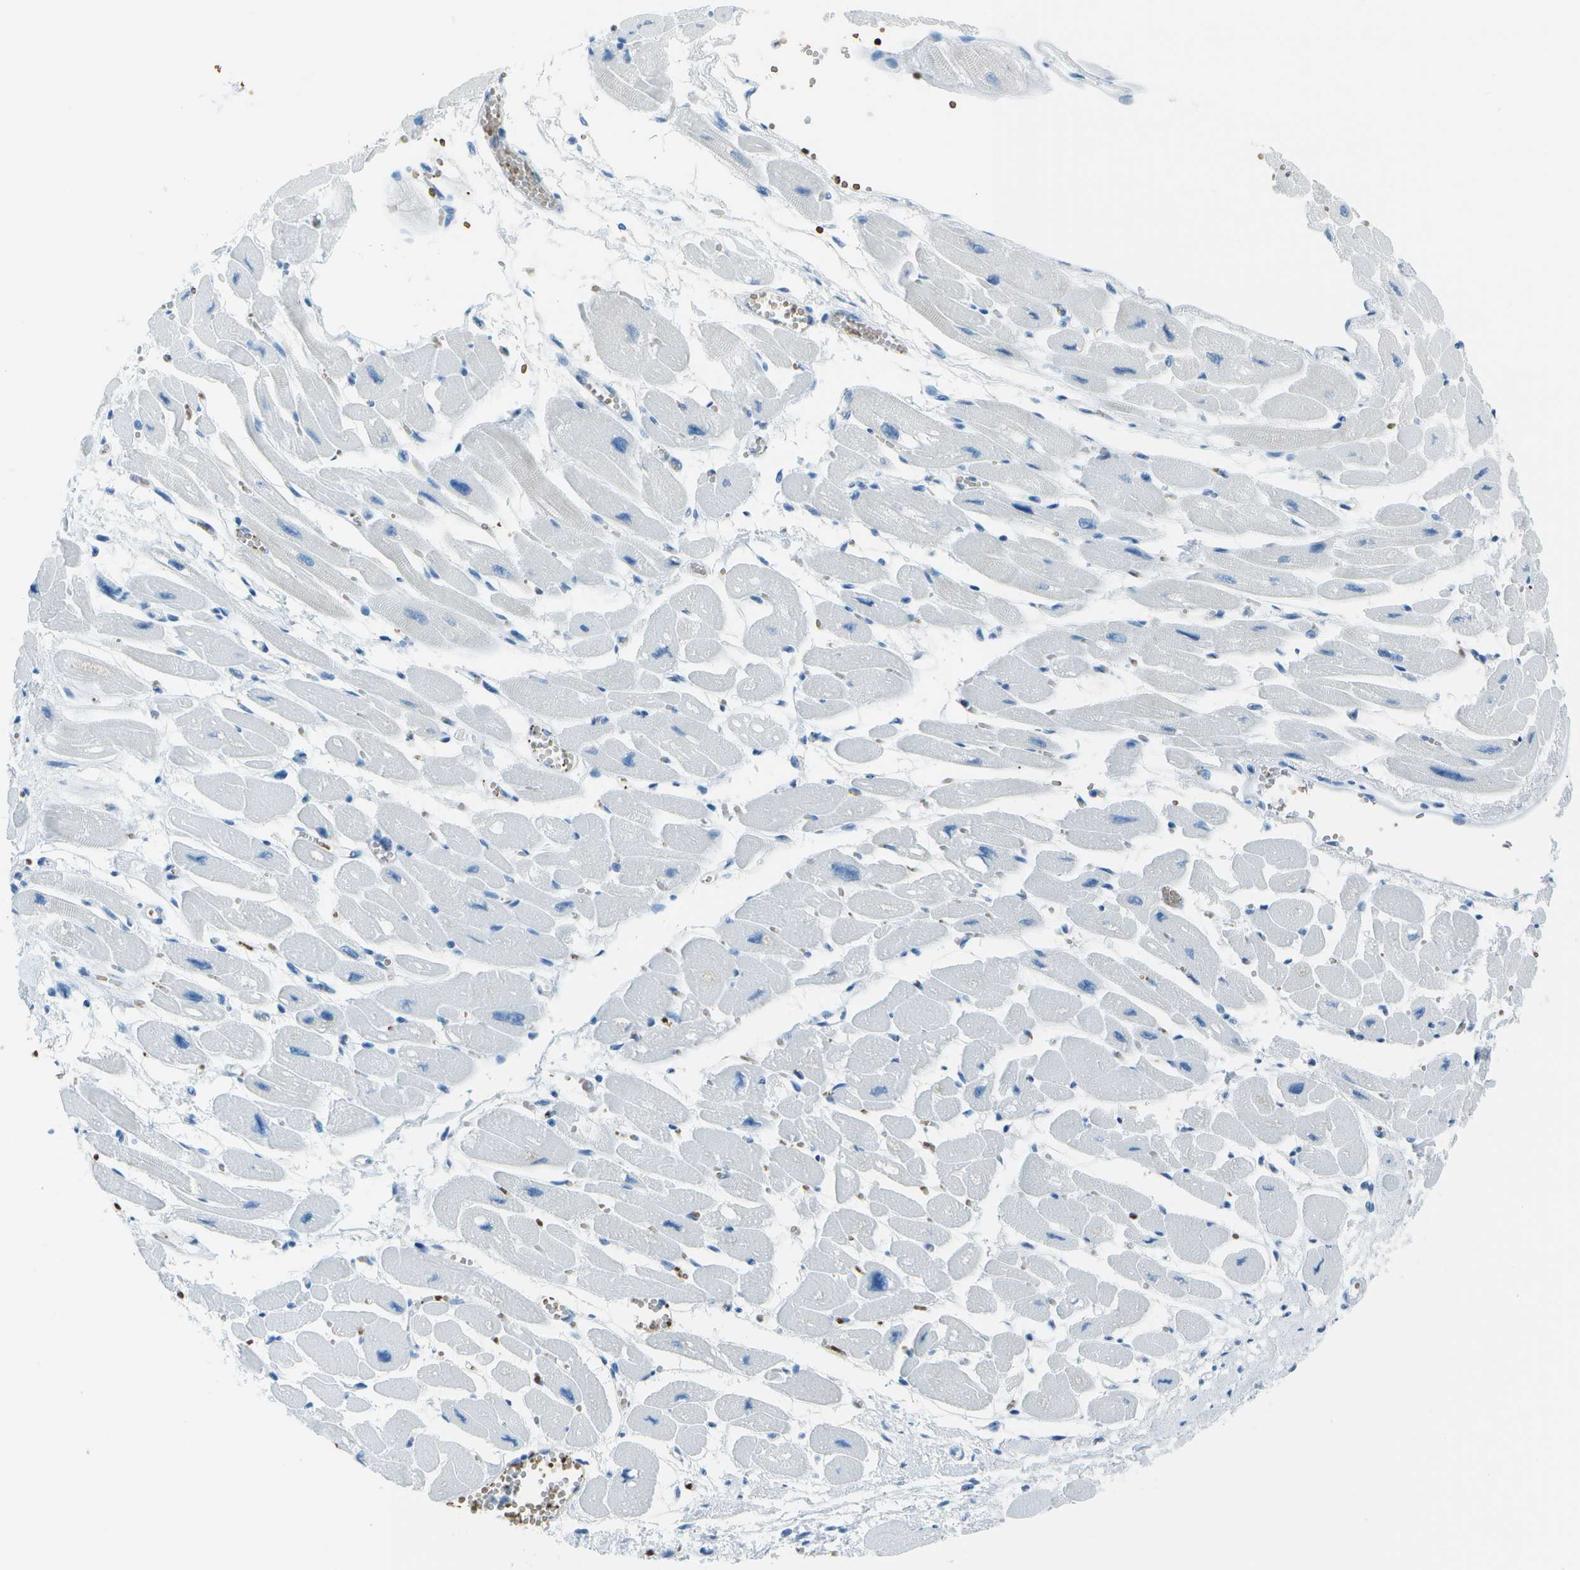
{"staining": {"intensity": "negative", "quantity": "none", "location": "none"}, "tissue": "heart muscle", "cell_type": "Cardiomyocytes", "image_type": "normal", "snomed": [{"axis": "morphology", "description": "Normal tissue, NOS"}, {"axis": "topography", "description": "Heart"}], "caption": "The immunohistochemistry (IHC) histopathology image has no significant positivity in cardiomyocytes of heart muscle.", "gene": "ASL", "patient": {"sex": "female", "age": 54}}